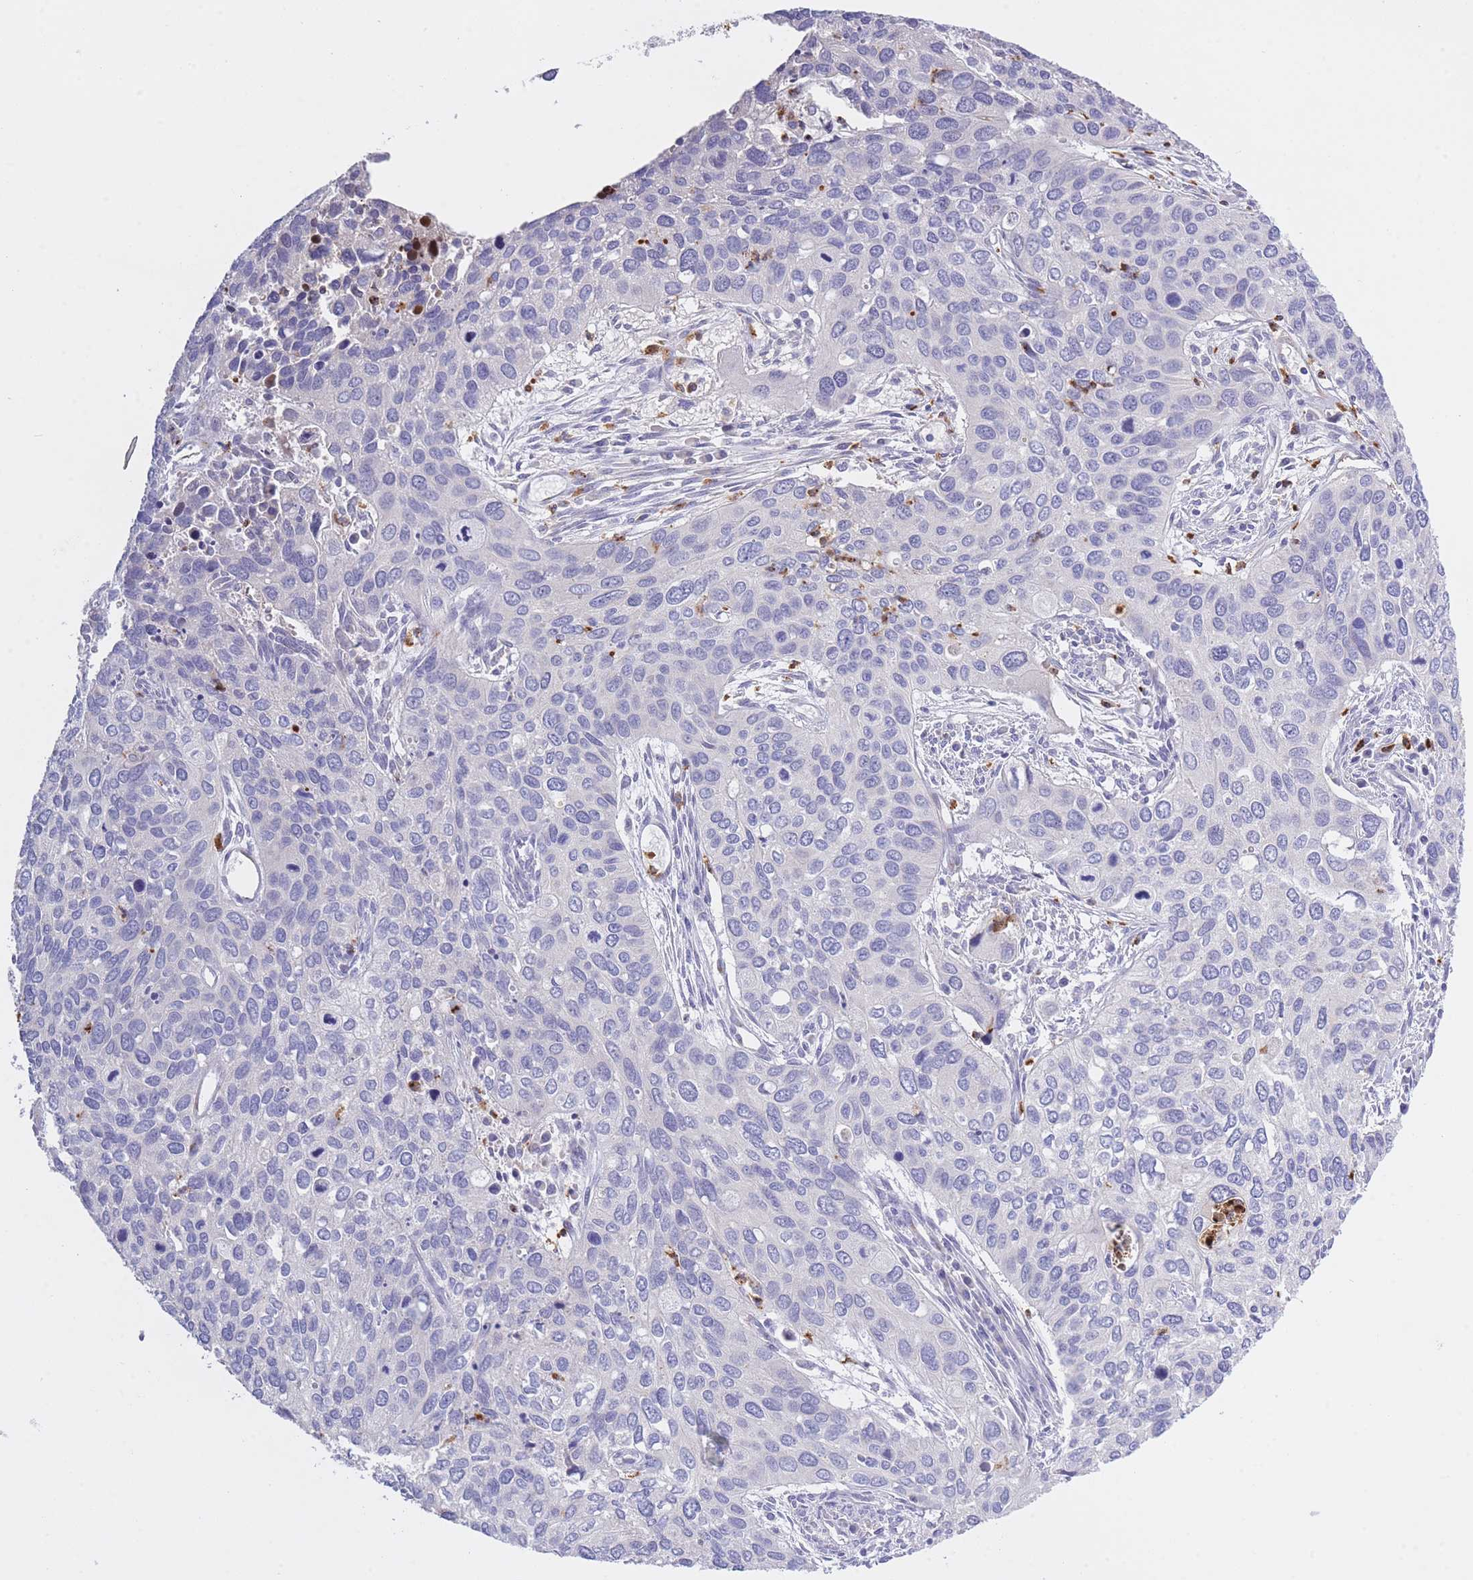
{"staining": {"intensity": "negative", "quantity": "none", "location": "none"}, "tissue": "cervical cancer", "cell_type": "Tumor cells", "image_type": "cancer", "snomed": [{"axis": "morphology", "description": "Squamous cell carcinoma, NOS"}, {"axis": "topography", "description": "Cervix"}], "caption": "Photomicrograph shows no protein positivity in tumor cells of squamous cell carcinoma (cervical) tissue.", "gene": "CENPM", "patient": {"sex": "female", "age": 55}}